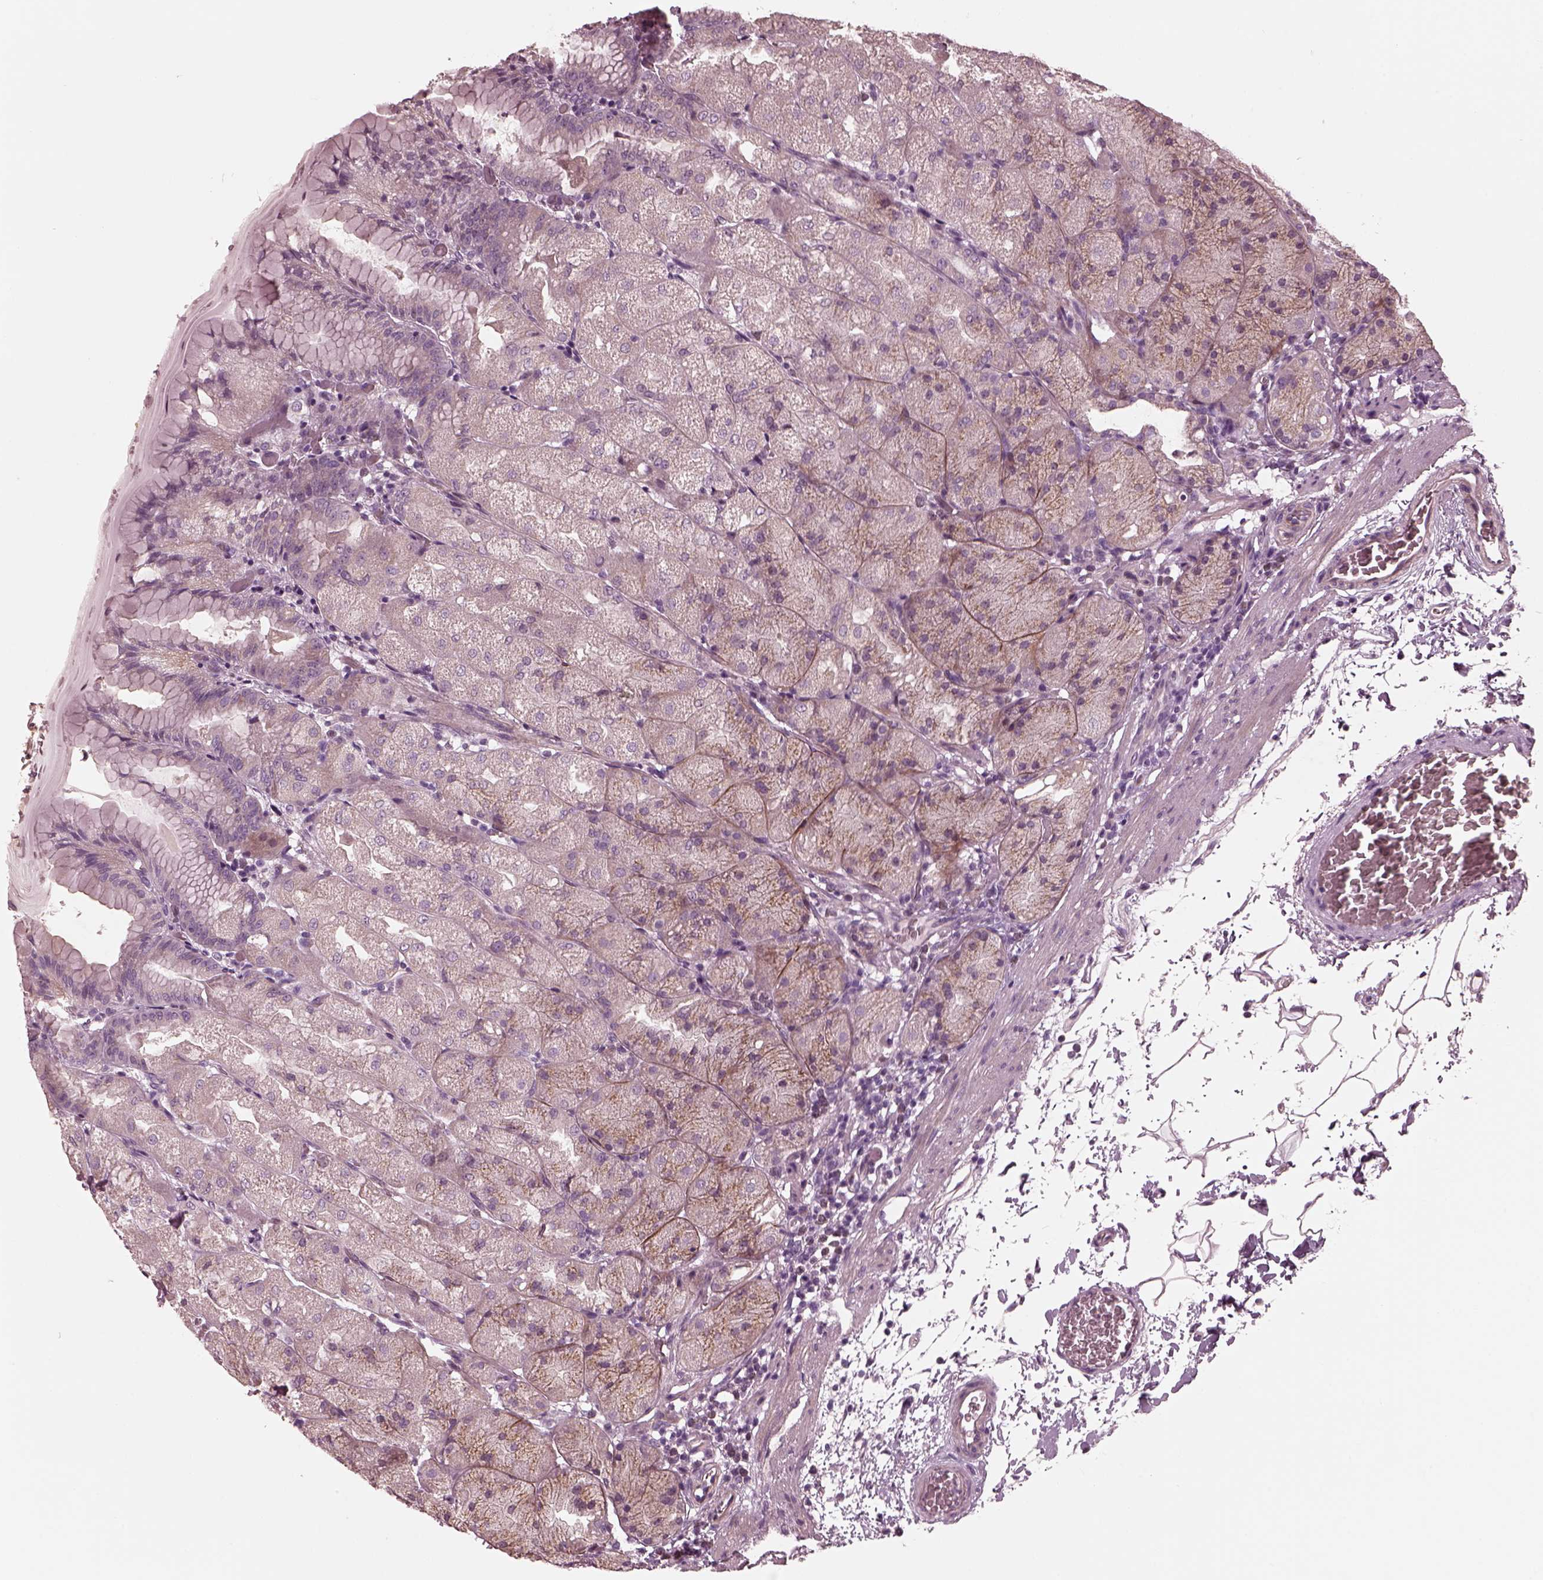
{"staining": {"intensity": "weak", "quantity": "25%-75%", "location": "cytoplasmic/membranous"}, "tissue": "stomach", "cell_type": "Glandular cells", "image_type": "normal", "snomed": [{"axis": "morphology", "description": "Normal tissue, NOS"}, {"axis": "topography", "description": "Stomach, upper"}, {"axis": "topography", "description": "Stomach"}, {"axis": "topography", "description": "Stomach, lower"}], "caption": "A brown stain highlights weak cytoplasmic/membranous positivity of a protein in glandular cells of benign human stomach.", "gene": "KIF6", "patient": {"sex": "male", "age": 62}}